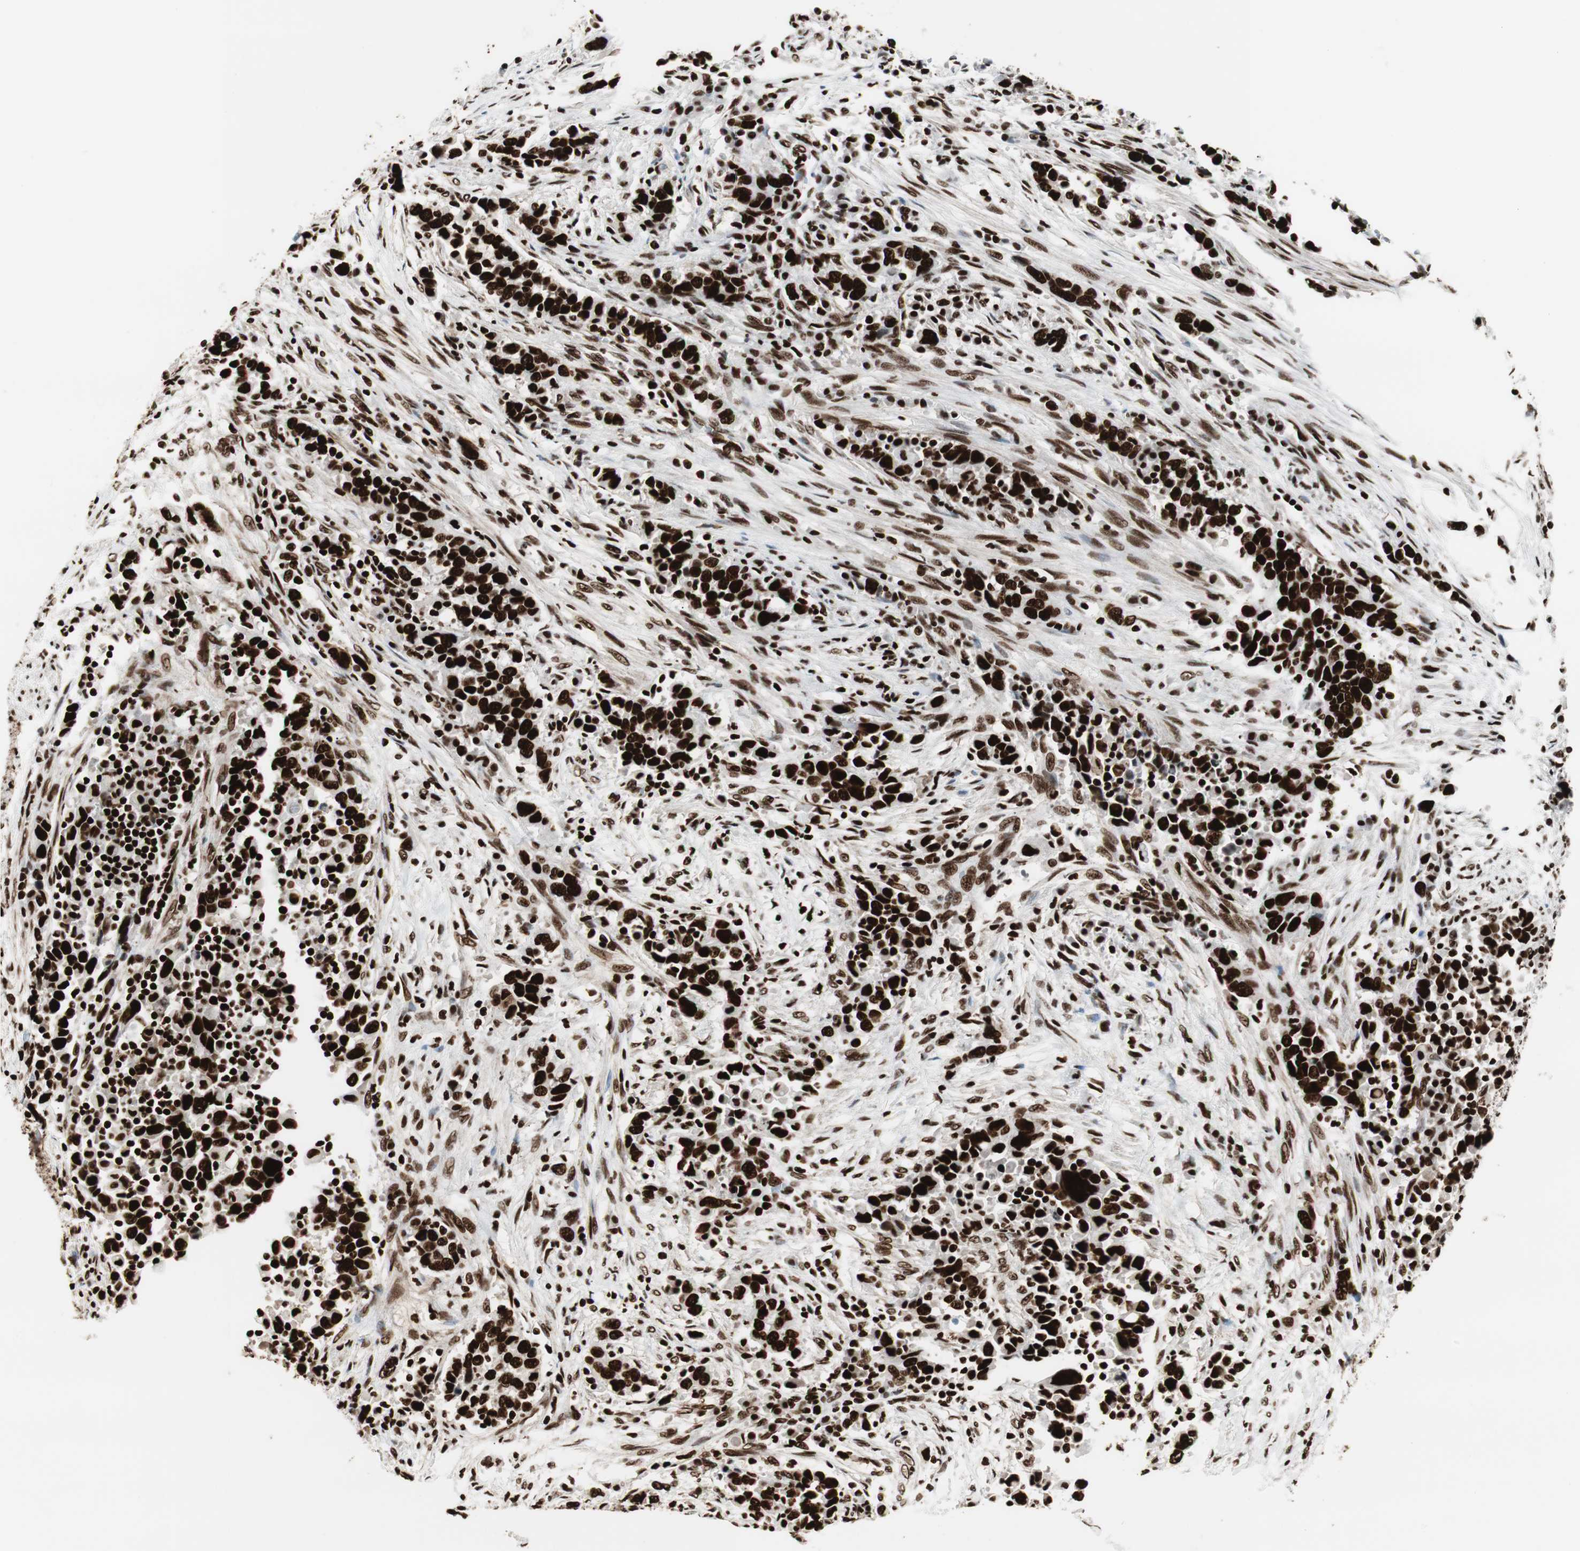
{"staining": {"intensity": "strong", "quantity": ">75%", "location": "nuclear"}, "tissue": "urothelial cancer", "cell_type": "Tumor cells", "image_type": "cancer", "snomed": [{"axis": "morphology", "description": "Urothelial carcinoma, High grade"}, {"axis": "topography", "description": "Urinary bladder"}], "caption": "Protein staining by immunohistochemistry (IHC) demonstrates strong nuclear expression in about >75% of tumor cells in urothelial carcinoma (high-grade). Using DAB (brown) and hematoxylin (blue) stains, captured at high magnification using brightfield microscopy.", "gene": "MTA2", "patient": {"sex": "male", "age": 61}}